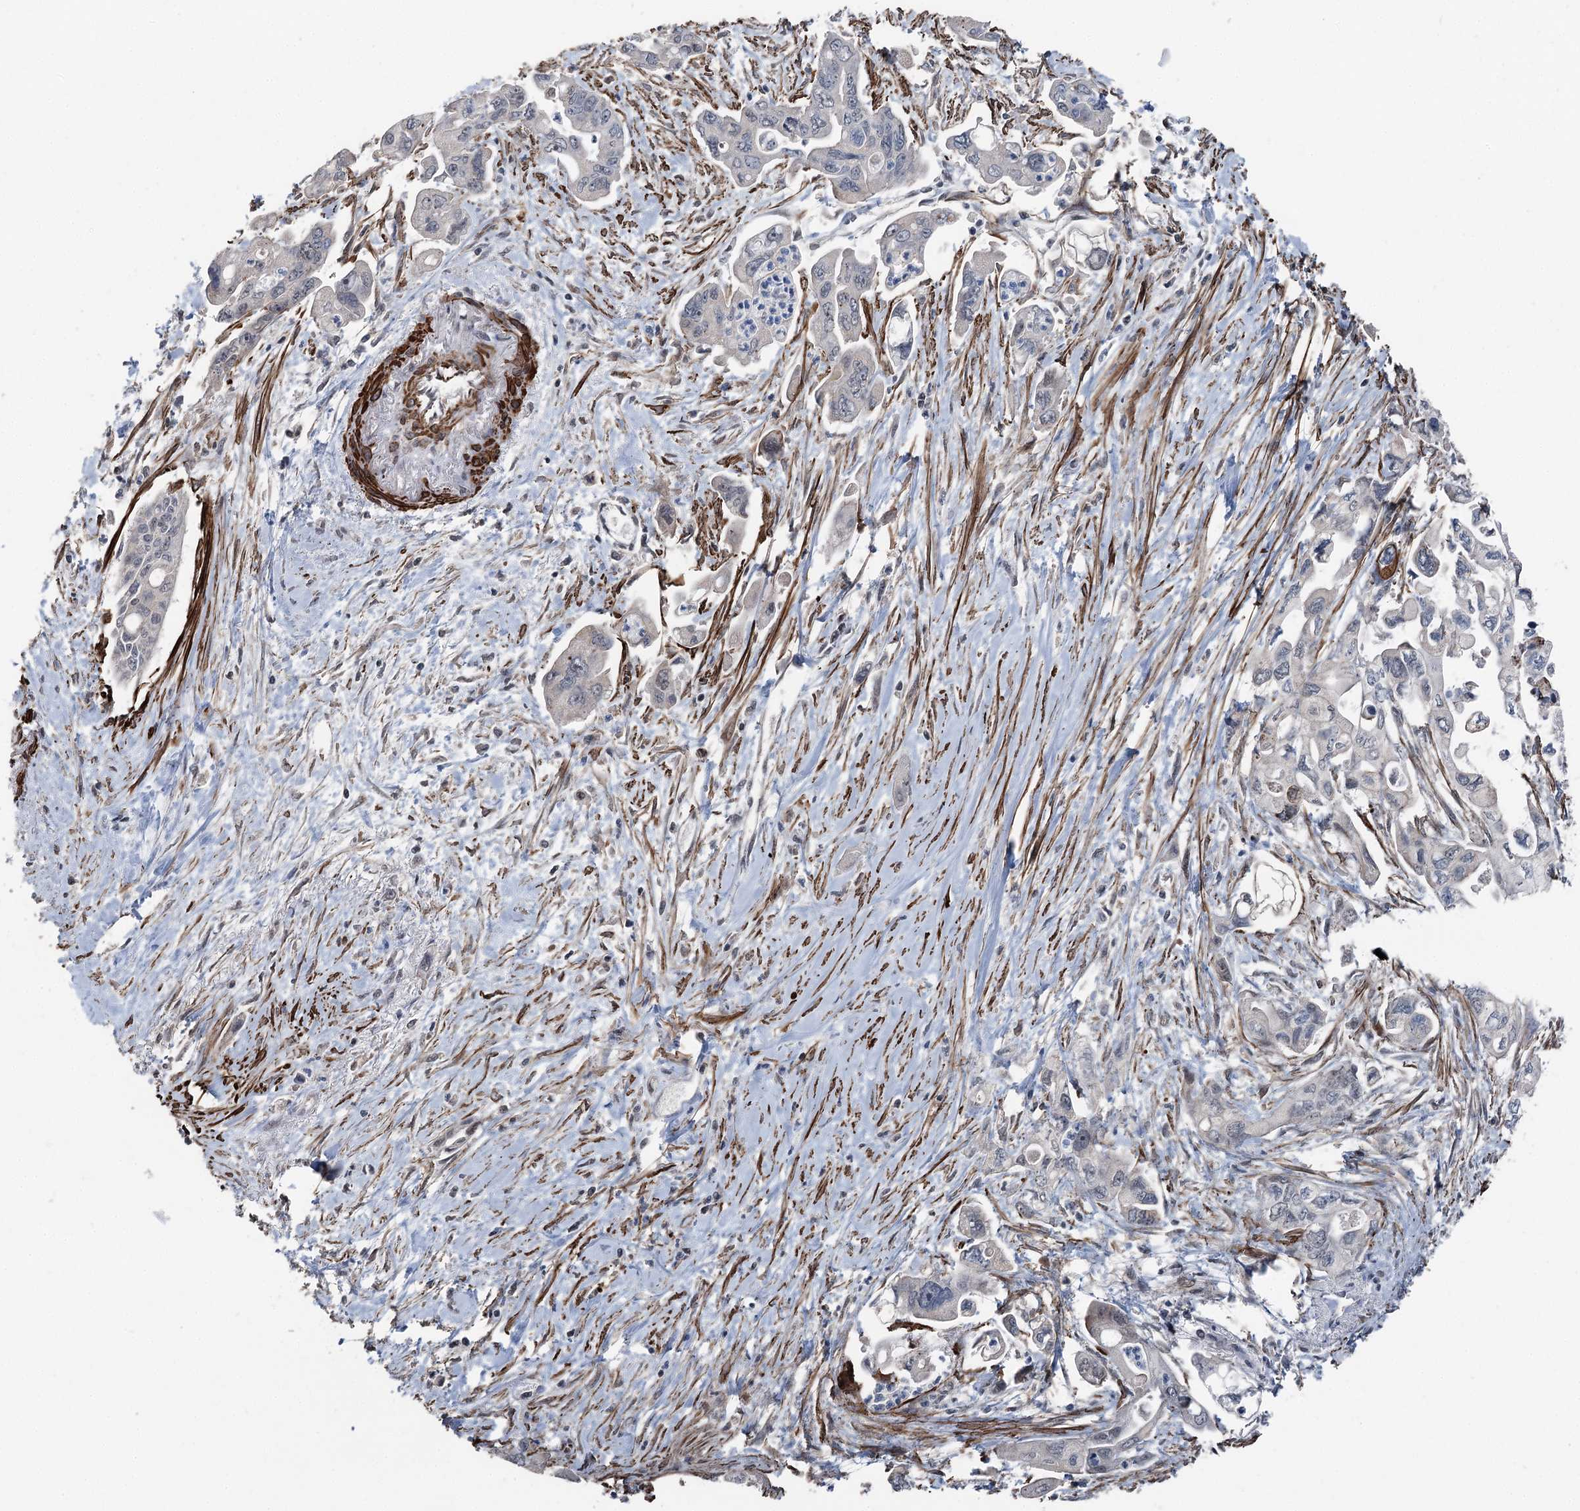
{"staining": {"intensity": "negative", "quantity": "none", "location": "none"}, "tissue": "pancreatic cancer", "cell_type": "Tumor cells", "image_type": "cancer", "snomed": [{"axis": "morphology", "description": "Adenocarcinoma, NOS"}, {"axis": "topography", "description": "Pancreas"}], "caption": "The micrograph exhibits no significant staining in tumor cells of pancreatic cancer.", "gene": "CCDC82", "patient": {"sex": "male", "age": 70}}